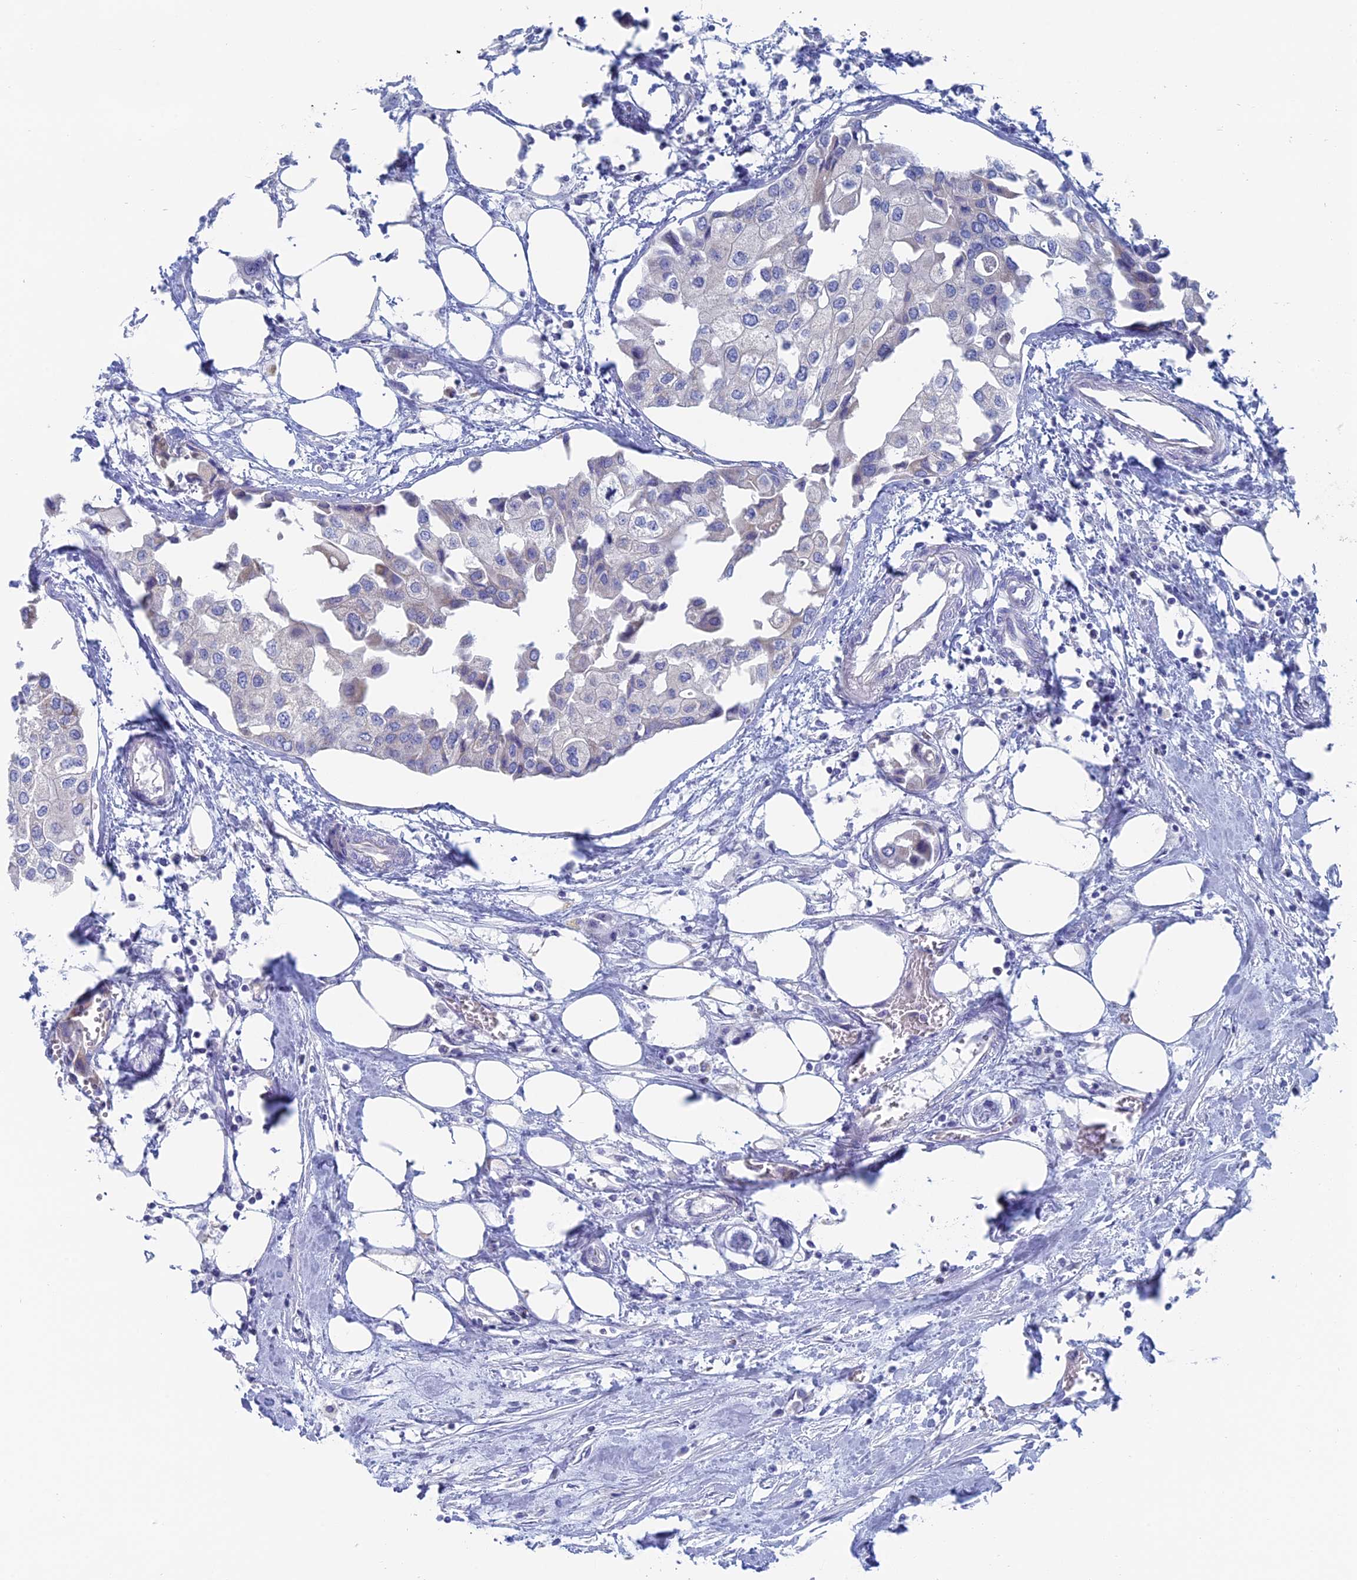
{"staining": {"intensity": "negative", "quantity": "none", "location": "none"}, "tissue": "urothelial cancer", "cell_type": "Tumor cells", "image_type": "cancer", "snomed": [{"axis": "morphology", "description": "Urothelial carcinoma, High grade"}, {"axis": "topography", "description": "Urinary bladder"}], "caption": "DAB immunohistochemical staining of urothelial carcinoma (high-grade) exhibits no significant staining in tumor cells.", "gene": "TBC1D30", "patient": {"sex": "male", "age": 64}}